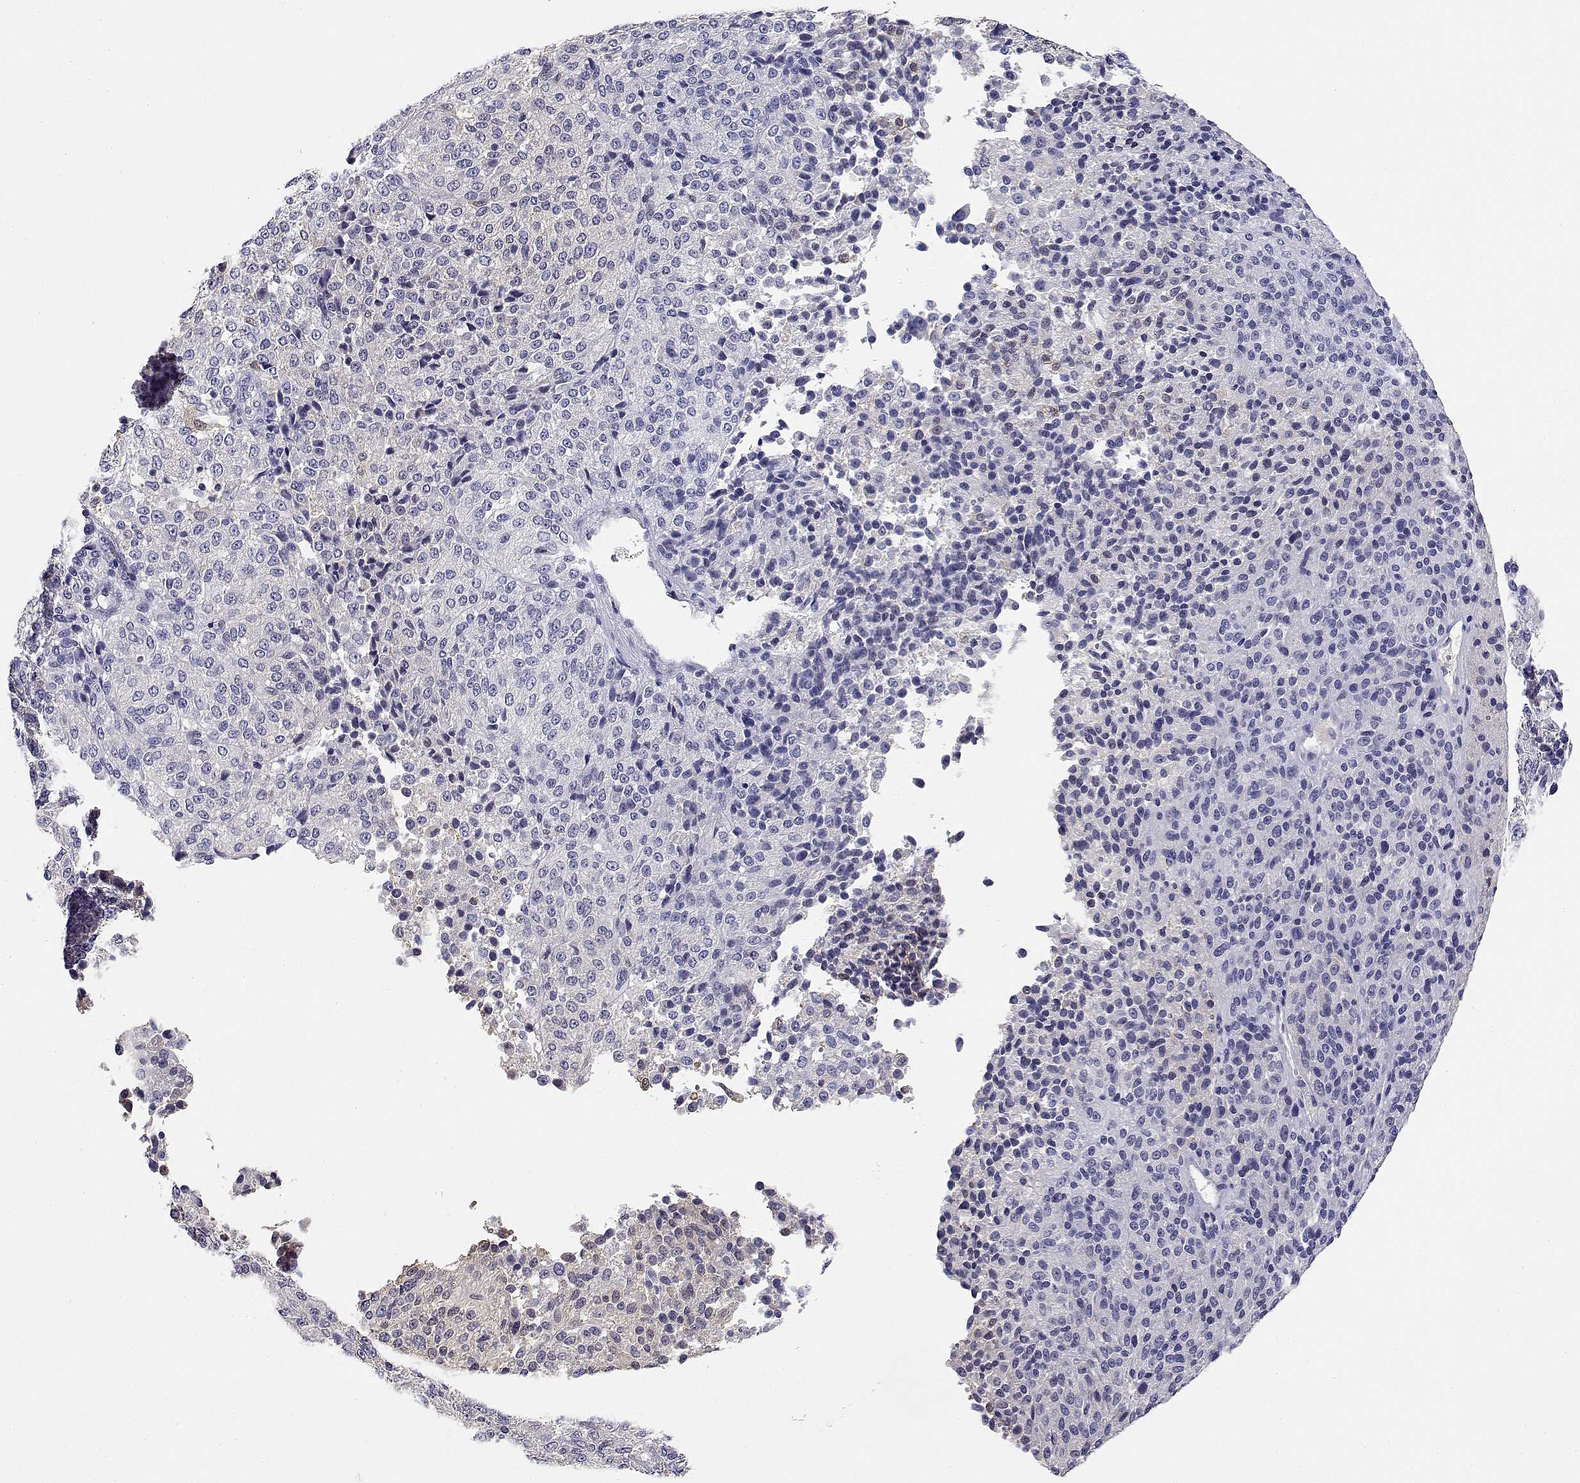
{"staining": {"intensity": "negative", "quantity": "none", "location": "none"}, "tissue": "melanoma", "cell_type": "Tumor cells", "image_type": "cancer", "snomed": [{"axis": "morphology", "description": "Malignant melanoma, Metastatic site"}, {"axis": "topography", "description": "Brain"}], "caption": "Malignant melanoma (metastatic site) stained for a protein using immunohistochemistry (IHC) displays no positivity tumor cells.", "gene": "ADA", "patient": {"sex": "female", "age": 56}}